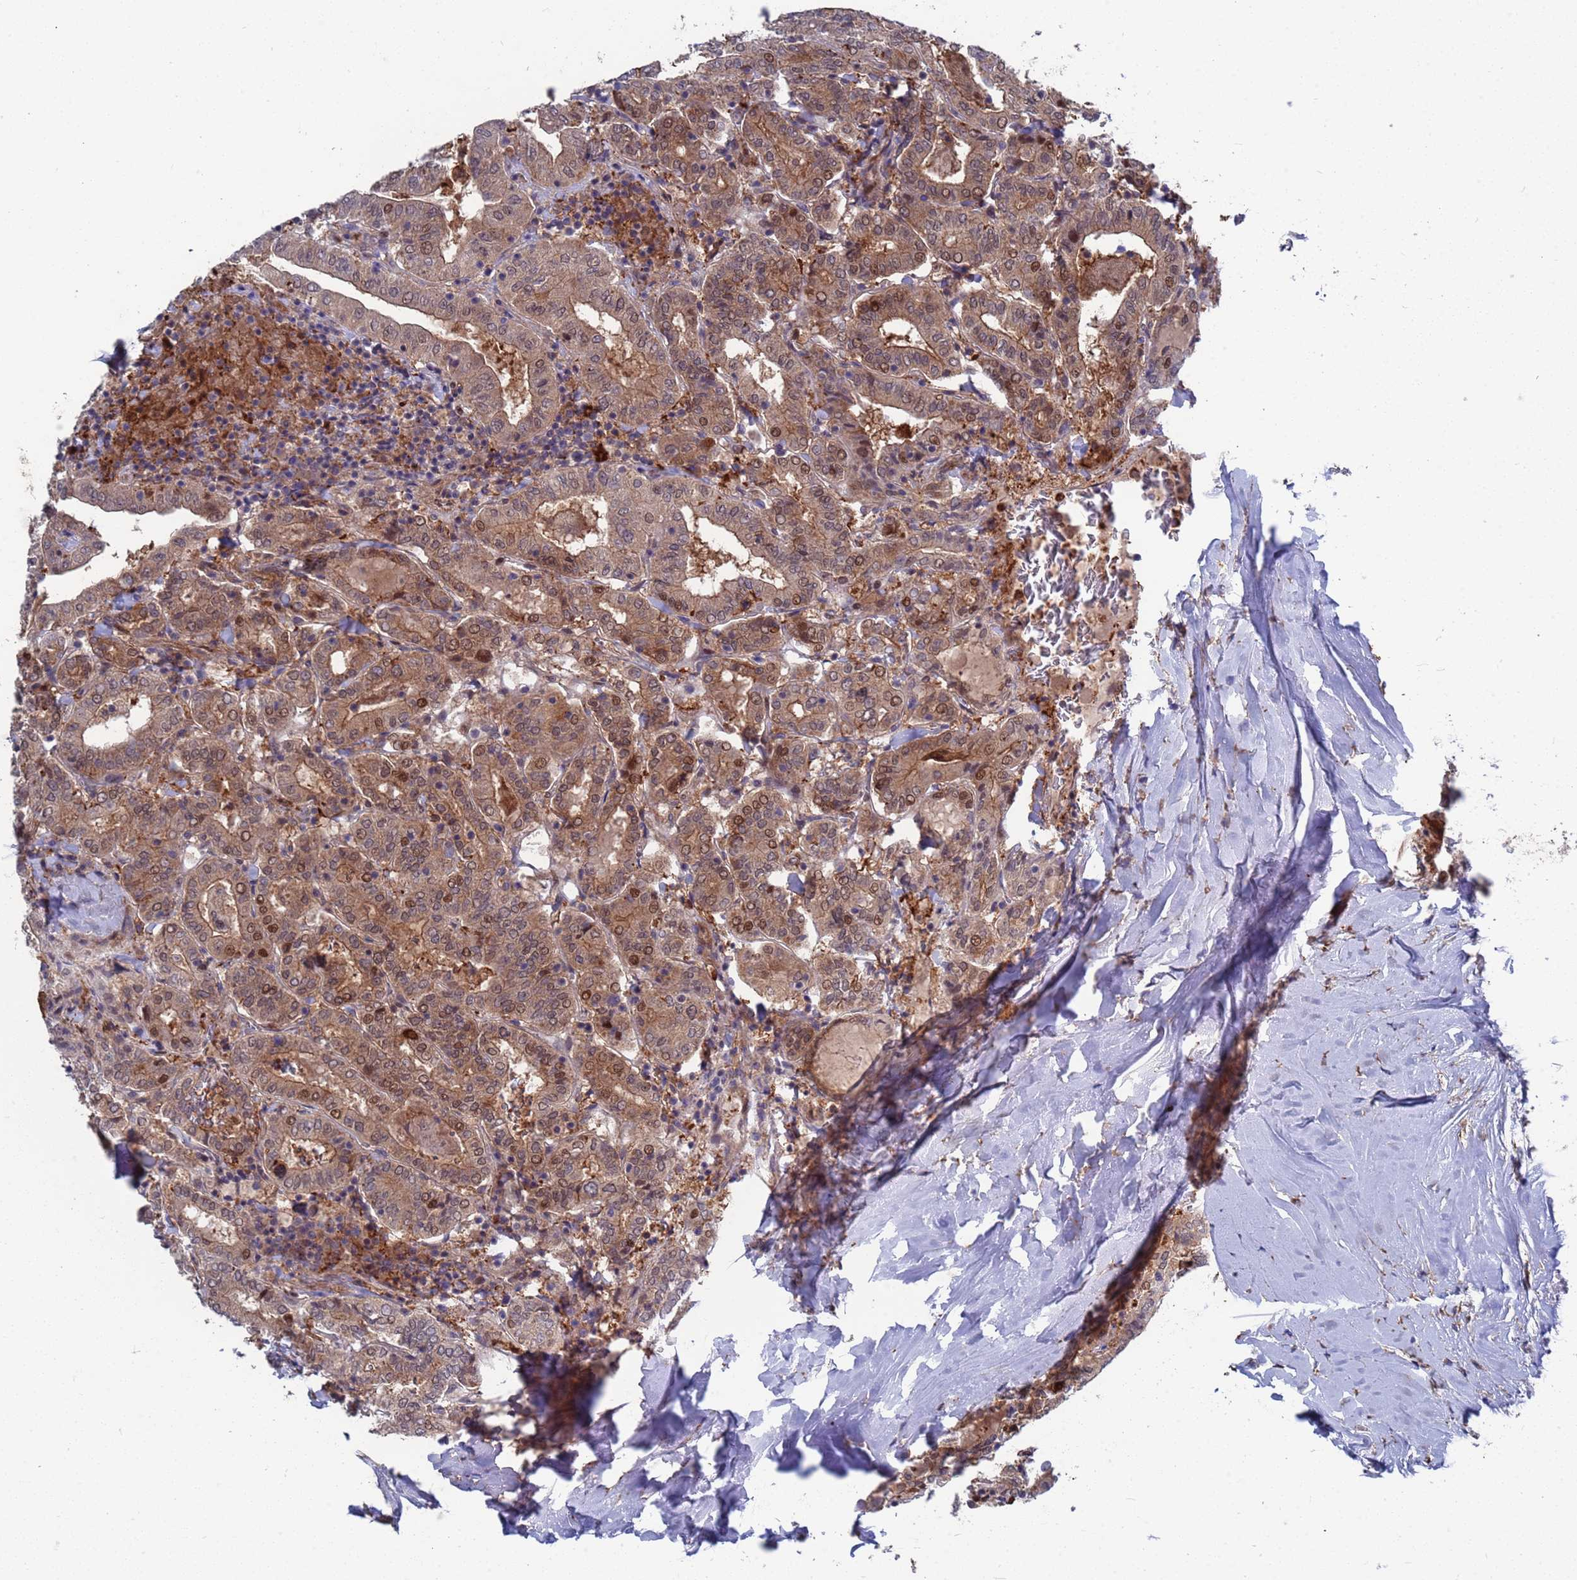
{"staining": {"intensity": "moderate", "quantity": "25%-75%", "location": "cytoplasmic/membranous,nuclear"}, "tissue": "thyroid cancer", "cell_type": "Tumor cells", "image_type": "cancer", "snomed": [{"axis": "morphology", "description": "Papillary adenocarcinoma, NOS"}, {"axis": "topography", "description": "Thyroid gland"}], "caption": "Immunohistochemical staining of thyroid cancer reveals moderate cytoplasmic/membranous and nuclear protein positivity in approximately 25%-75% of tumor cells.", "gene": "TMBIM6", "patient": {"sex": "female", "age": 72}}